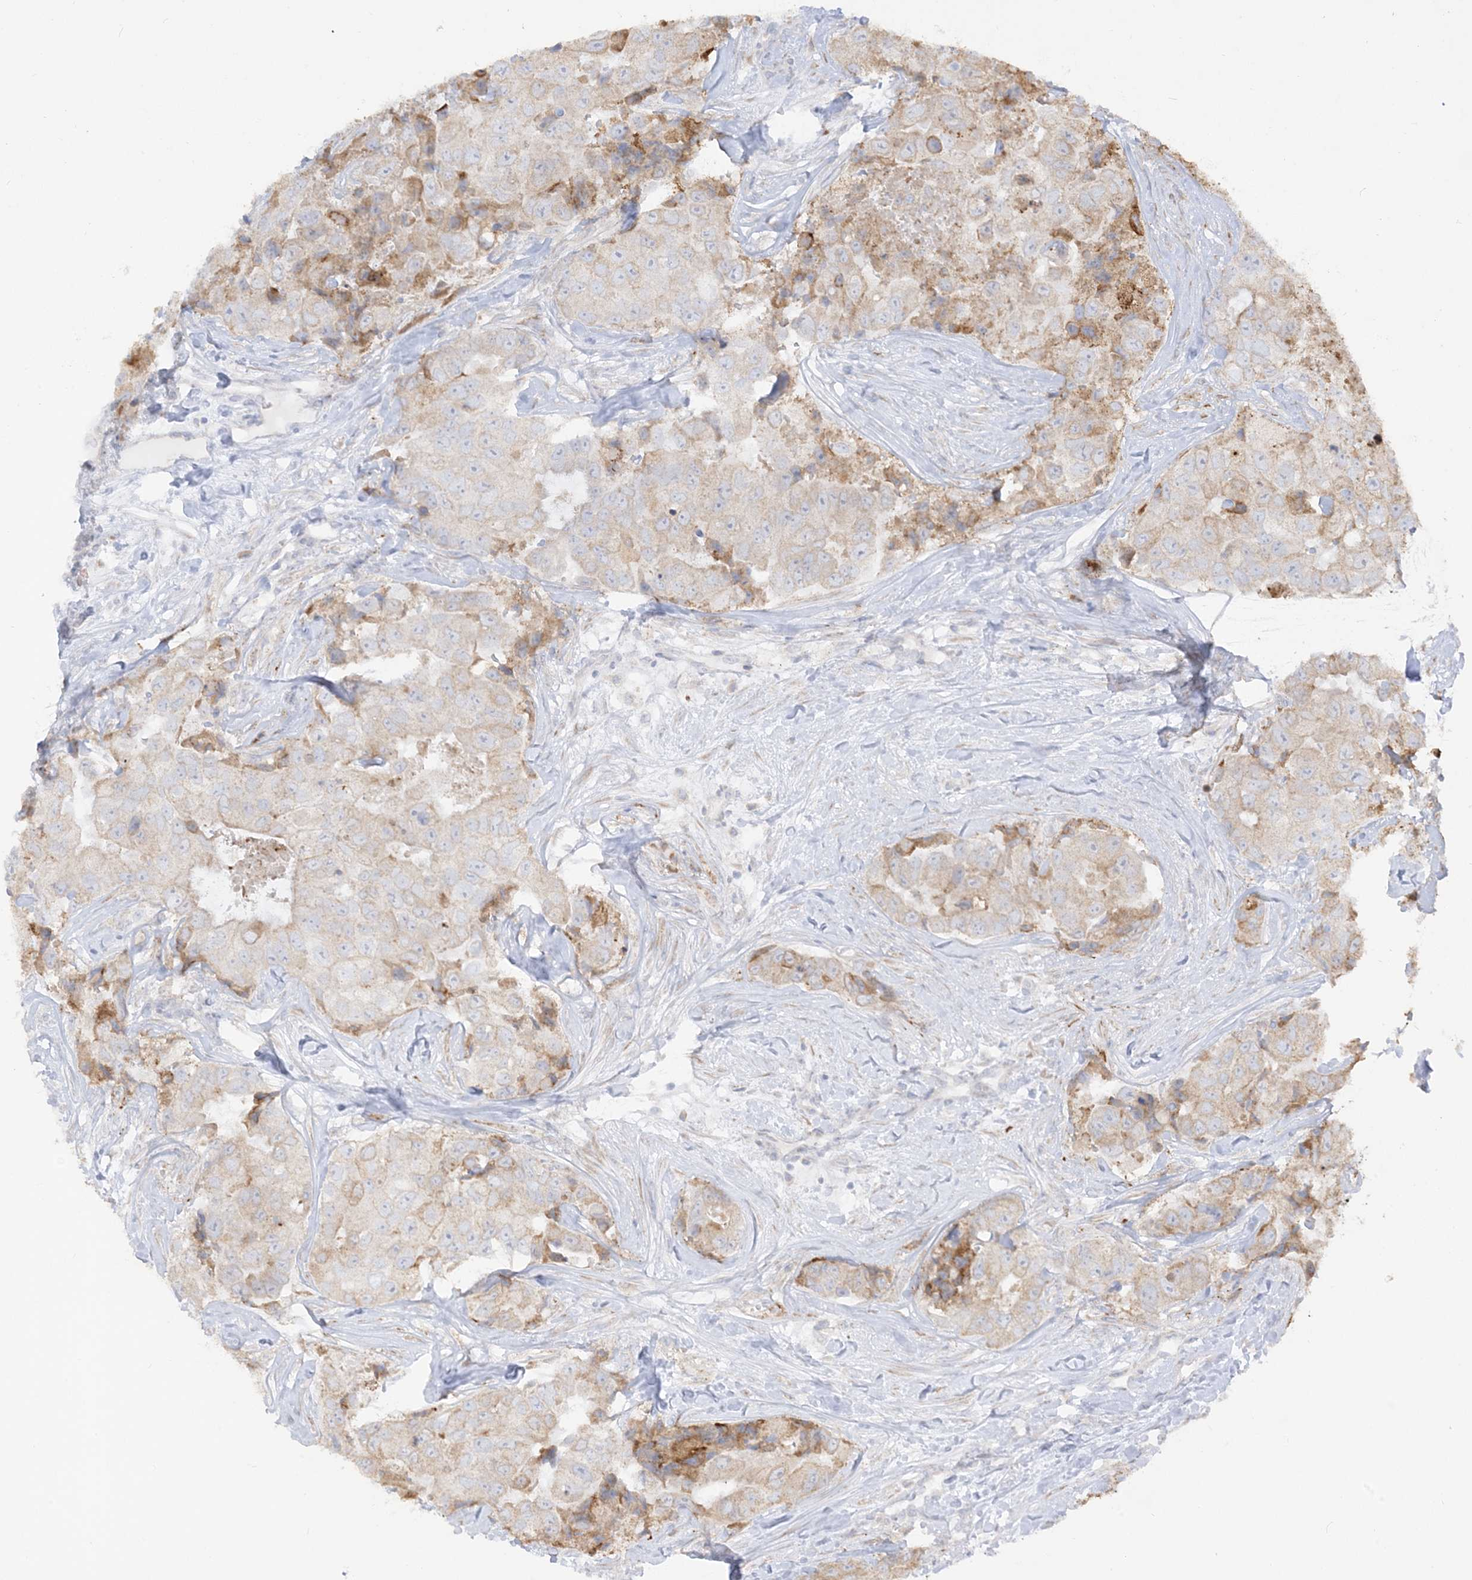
{"staining": {"intensity": "moderate", "quantity": "<25%", "location": "cytoplasmic/membranous"}, "tissue": "breast cancer", "cell_type": "Tumor cells", "image_type": "cancer", "snomed": [{"axis": "morphology", "description": "Duct carcinoma"}, {"axis": "topography", "description": "Breast"}], "caption": "Immunohistochemistry (IHC) image of neoplastic tissue: infiltrating ductal carcinoma (breast) stained using IHC reveals low levels of moderate protein expression localized specifically in the cytoplasmic/membranous of tumor cells, appearing as a cytoplasmic/membranous brown color.", "gene": "LOXL3", "patient": {"sex": "female", "age": 62}}